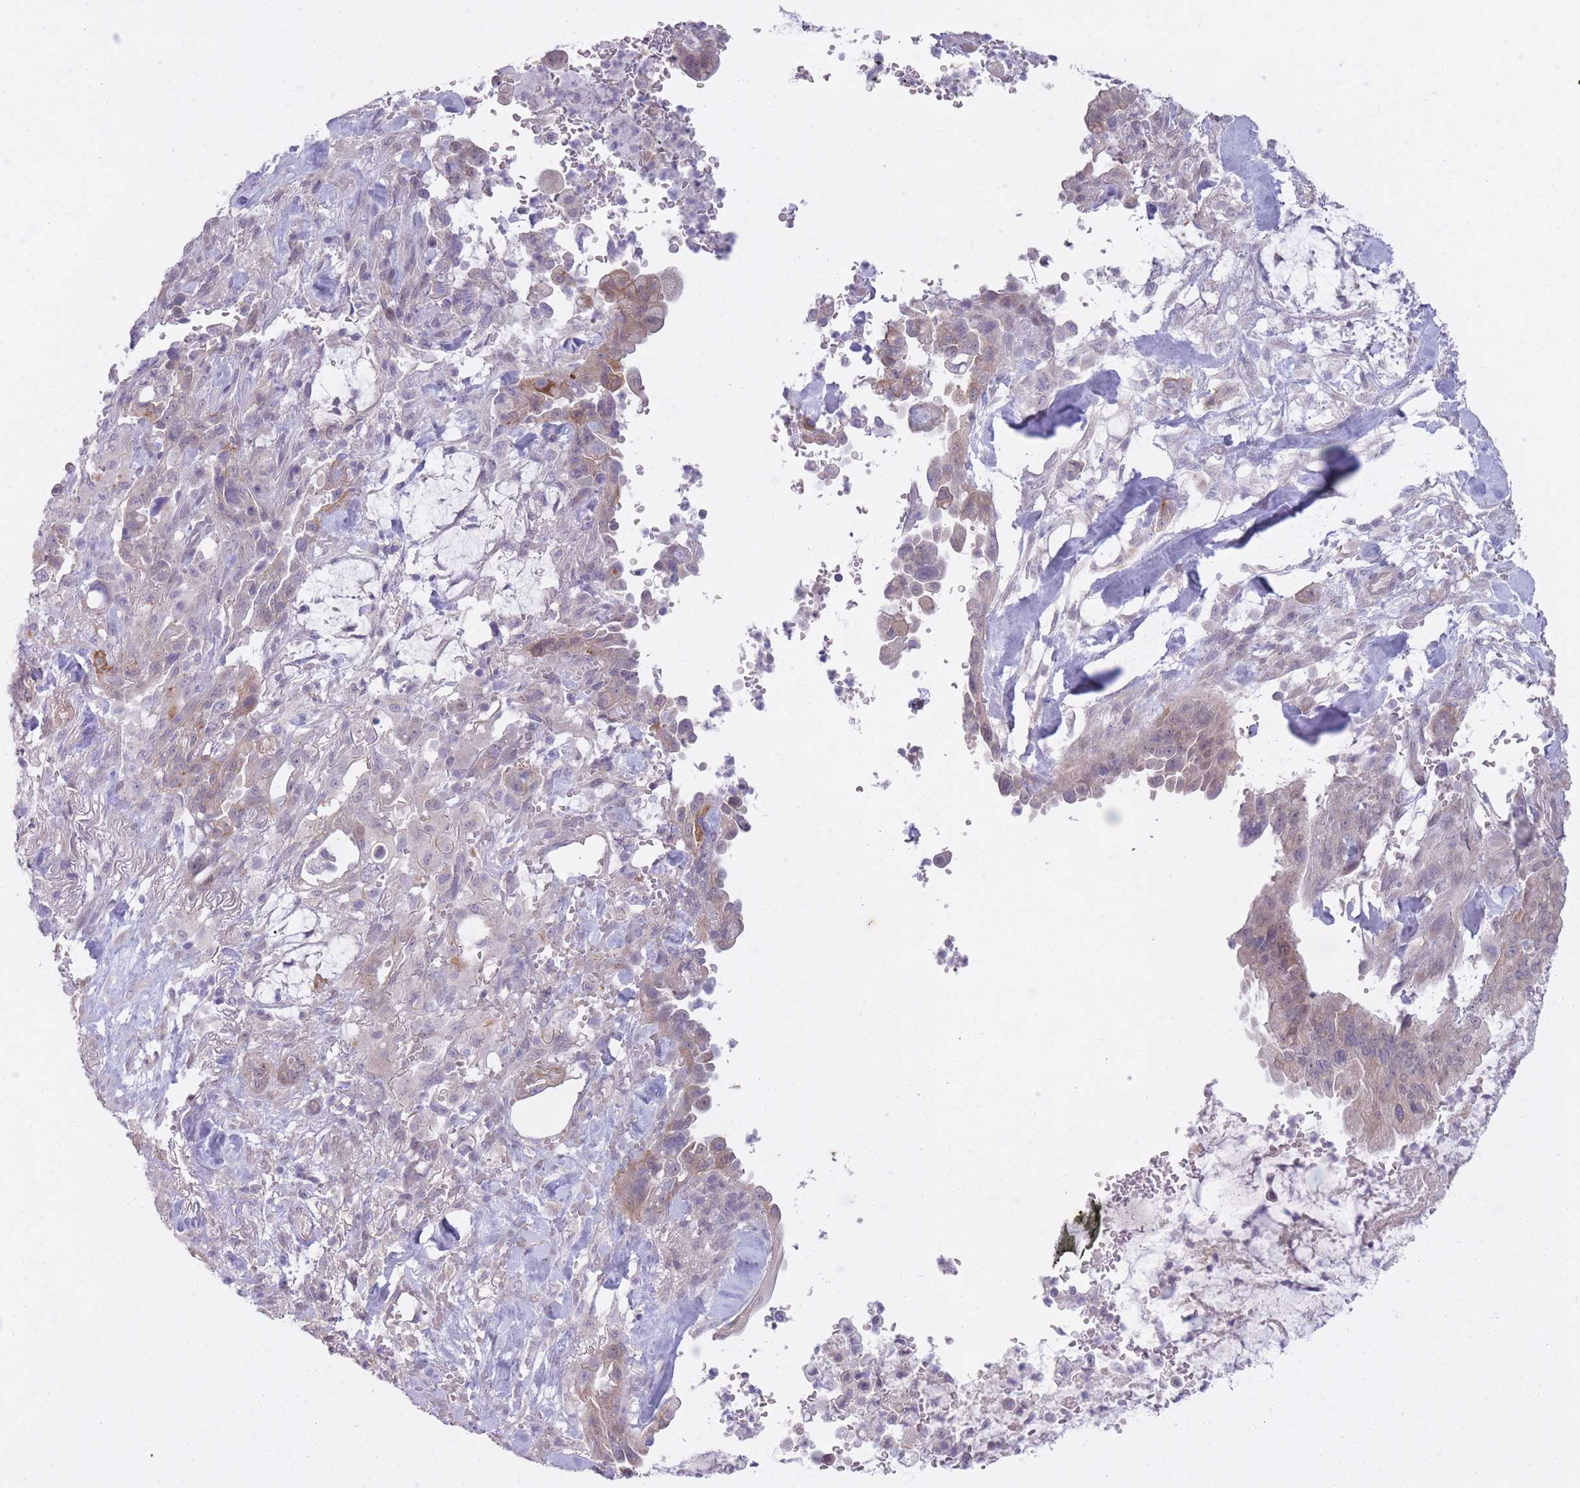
{"staining": {"intensity": "weak", "quantity": "25%-75%", "location": "cytoplasmic/membranous"}, "tissue": "pancreatic cancer", "cell_type": "Tumor cells", "image_type": "cancer", "snomed": [{"axis": "morphology", "description": "Adenocarcinoma, NOS"}, {"axis": "topography", "description": "Pancreas"}], "caption": "Brown immunohistochemical staining in pancreatic cancer (adenocarcinoma) demonstrates weak cytoplasmic/membranous positivity in about 25%-75% of tumor cells.", "gene": "ARPIN", "patient": {"sex": "male", "age": 44}}